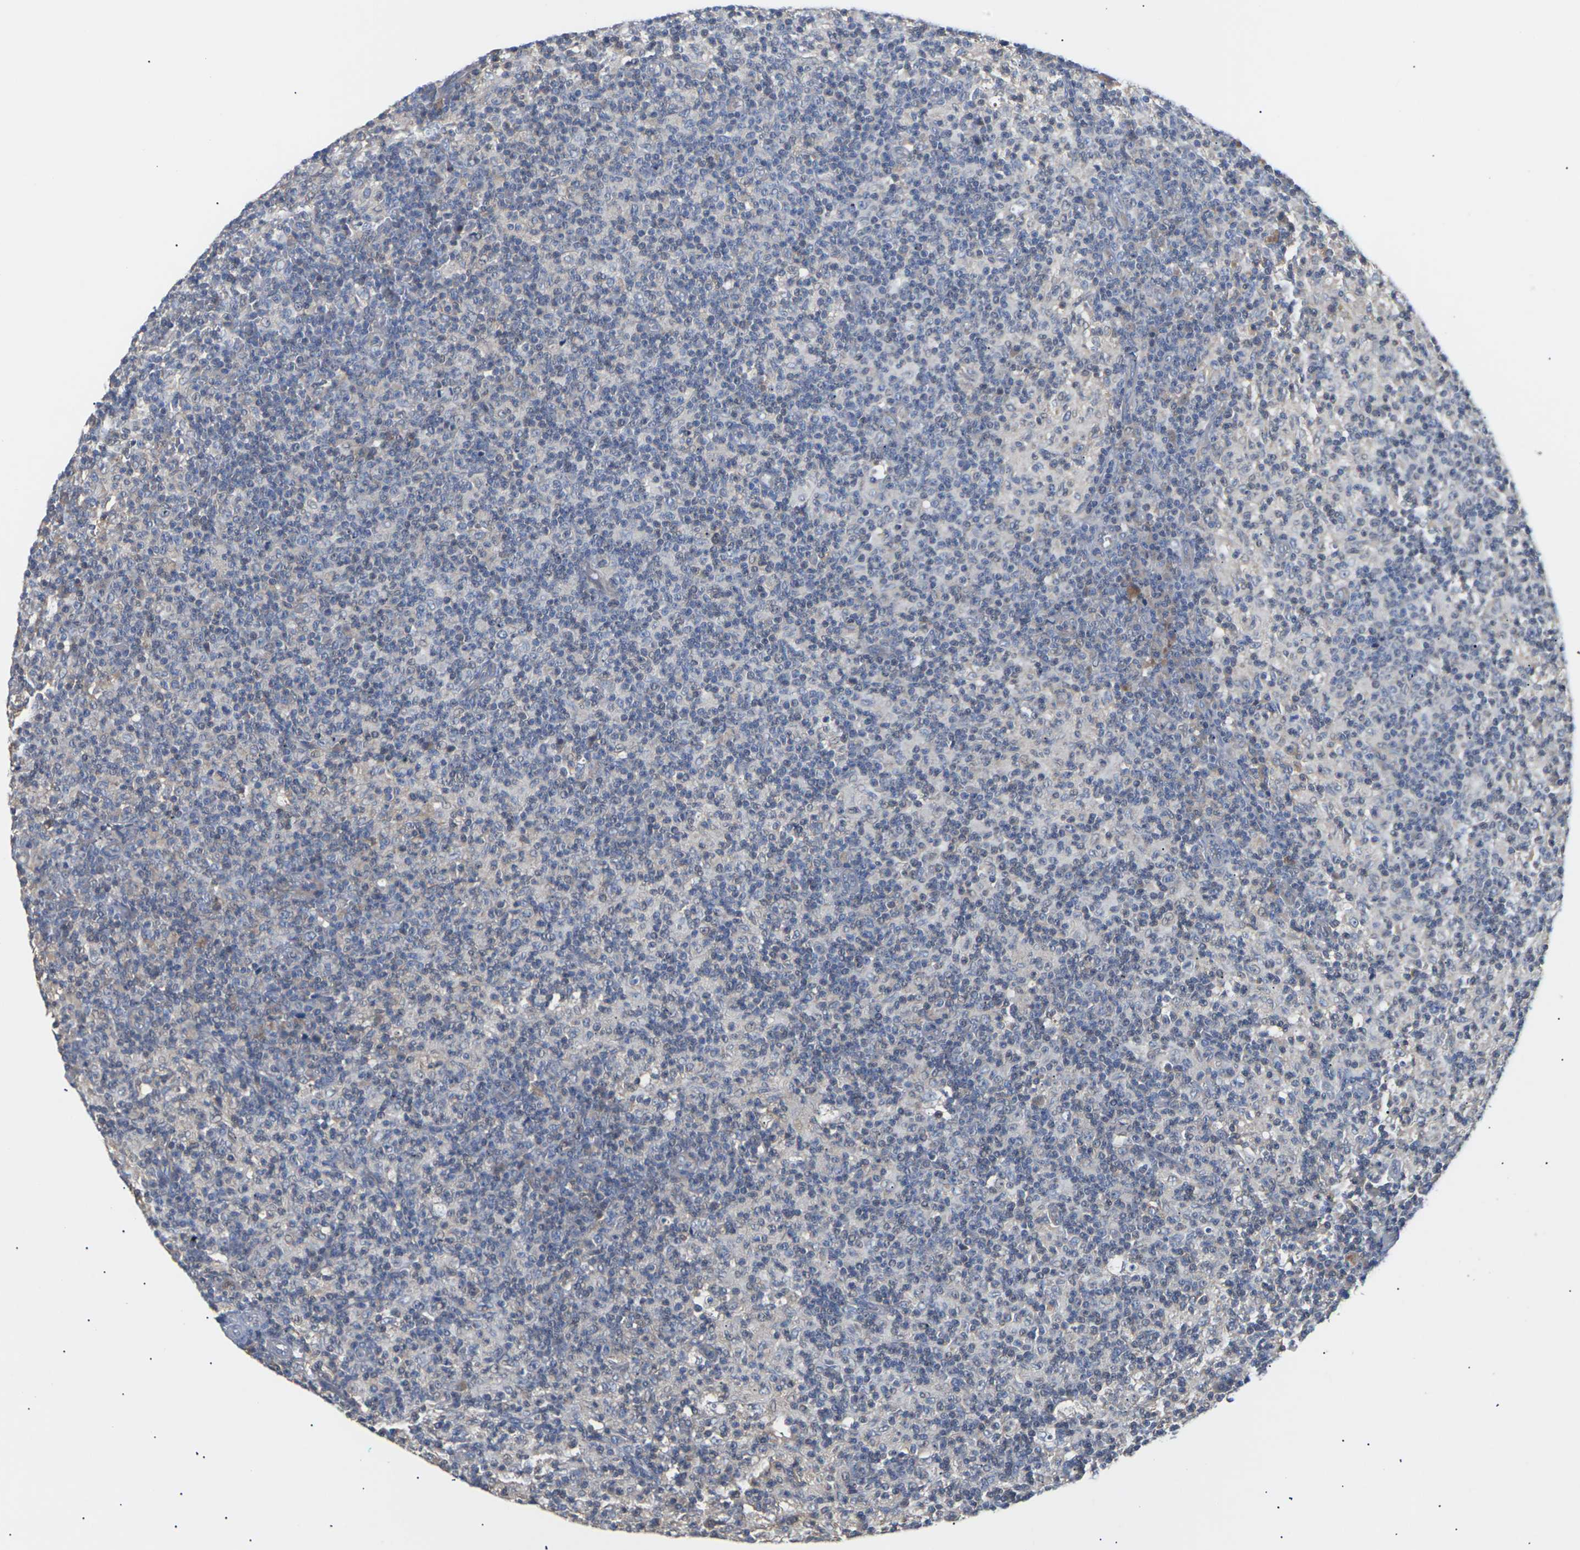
{"staining": {"intensity": "negative", "quantity": "none", "location": "none"}, "tissue": "lymph node", "cell_type": "Germinal center cells", "image_type": "normal", "snomed": [{"axis": "morphology", "description": "Normal tissue, NOS"}, {"axis": "morphology", "description": "Inflammation, NOS"}, {"axis": "topography", "description": "Lymph node"}], "caption": "Photomicrograph shows no protein positivity in germinal center cells of benign lymph node. (Stains: DAB (3,3'-diaminobenzidine) immunohistochemistry with hematoxylin counter stain, Microscopy: brightfield microscopy at high magnification).", "gene": "TMCO4", "patient": {"sex": "male", "age": 55}}